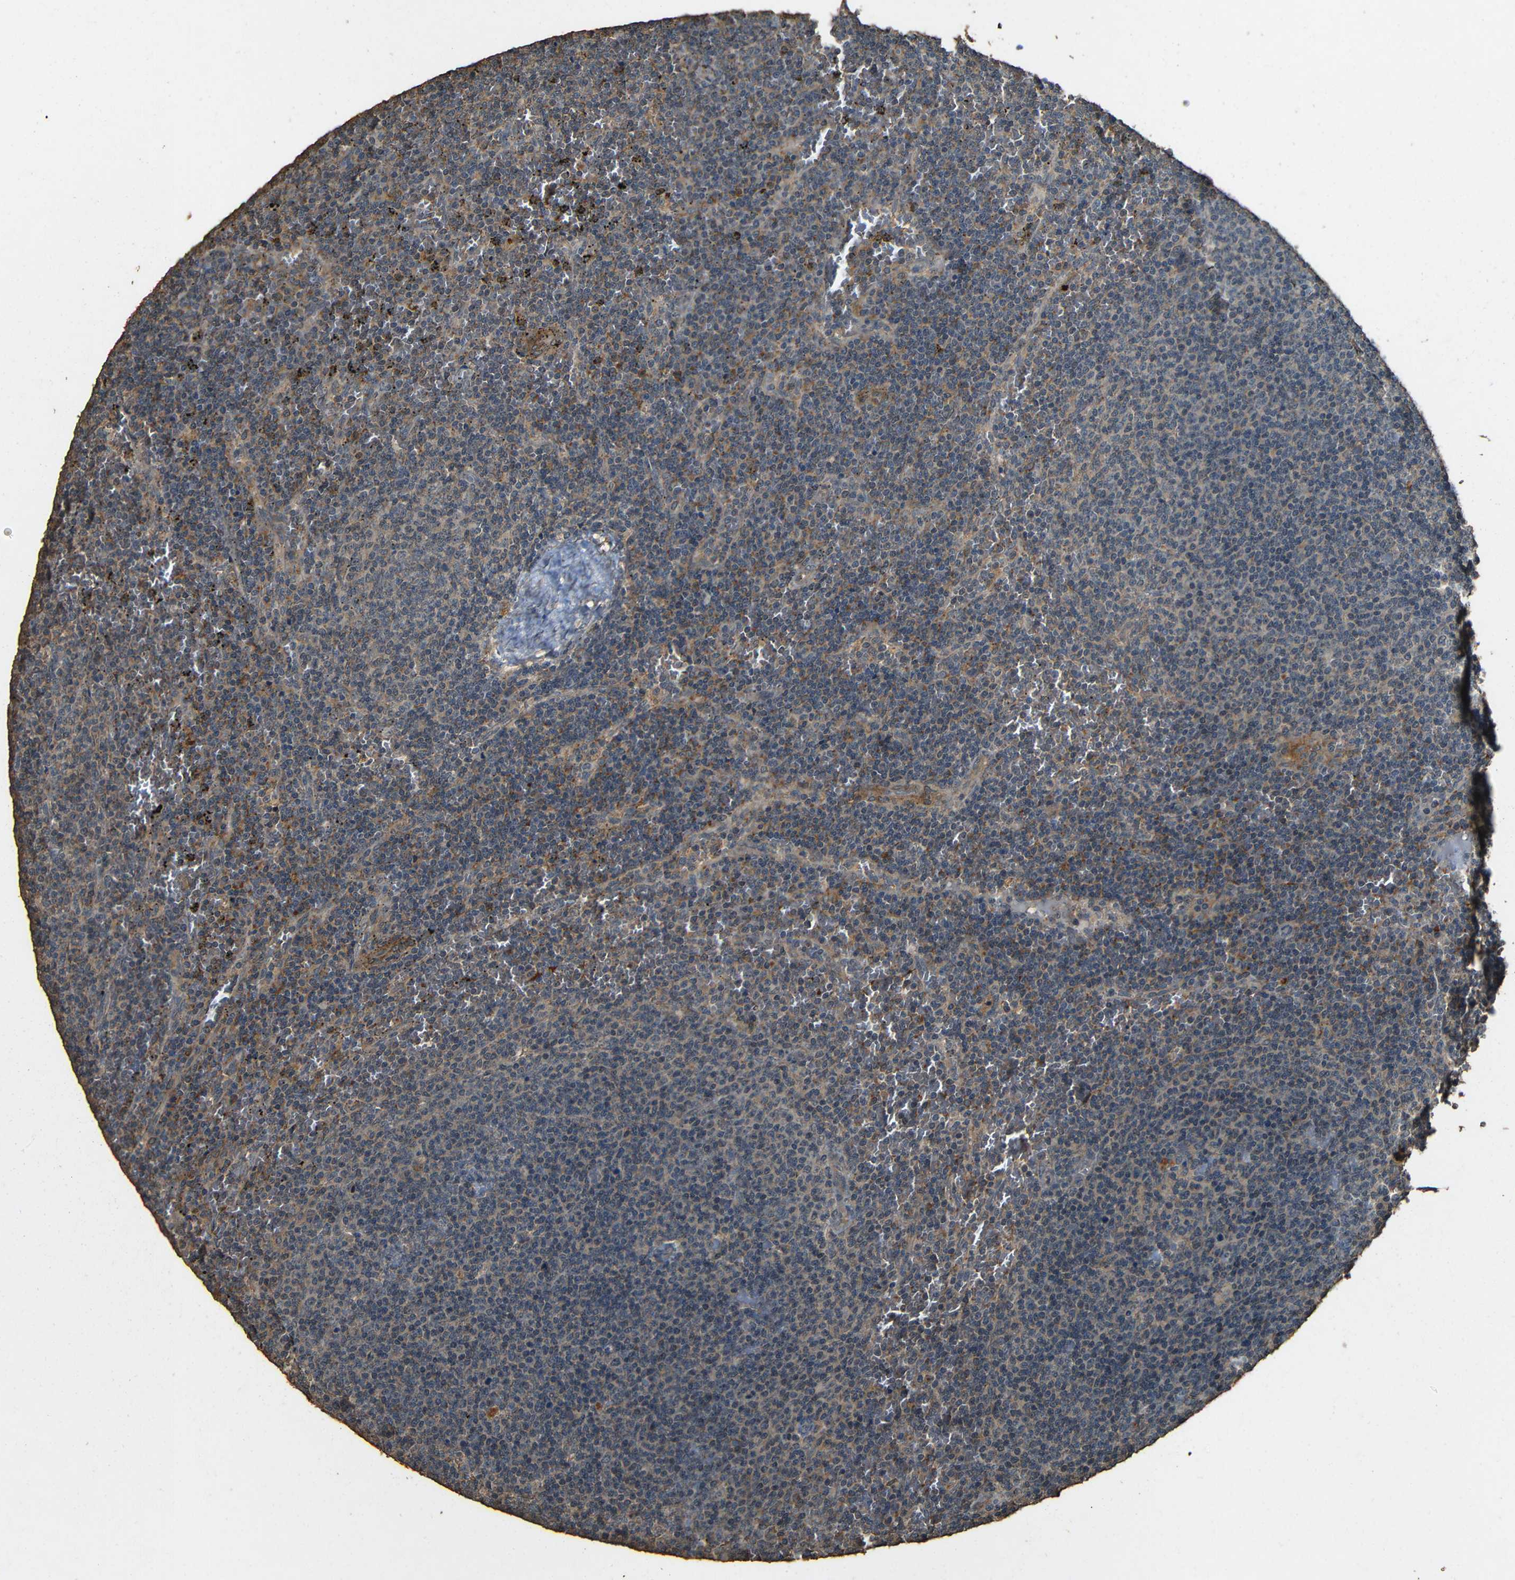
{"staining": {"intensity": "moderate", "quantity": "<25%", "location": "cytoplasmic/membranous"}, "tissue": "lymphoma", "cell_type": "Tumor cells", "image_type": "cancer", "snomed": [{"axis": "morphology", "description": "Malignant lymphoma, non-Hodgkin's type, Low grade"}, {"axis": "topography", "description": "Spleen"}], "caption": "Tumor cells display low levels of moderate cytoplasmic/membranous staining in approximately <25% of cells in malignant lymphoma, non-Hodgkin's type (low-grade).", "gene": "PDE5A", "patient": {"sex": "female", "age": 50}}